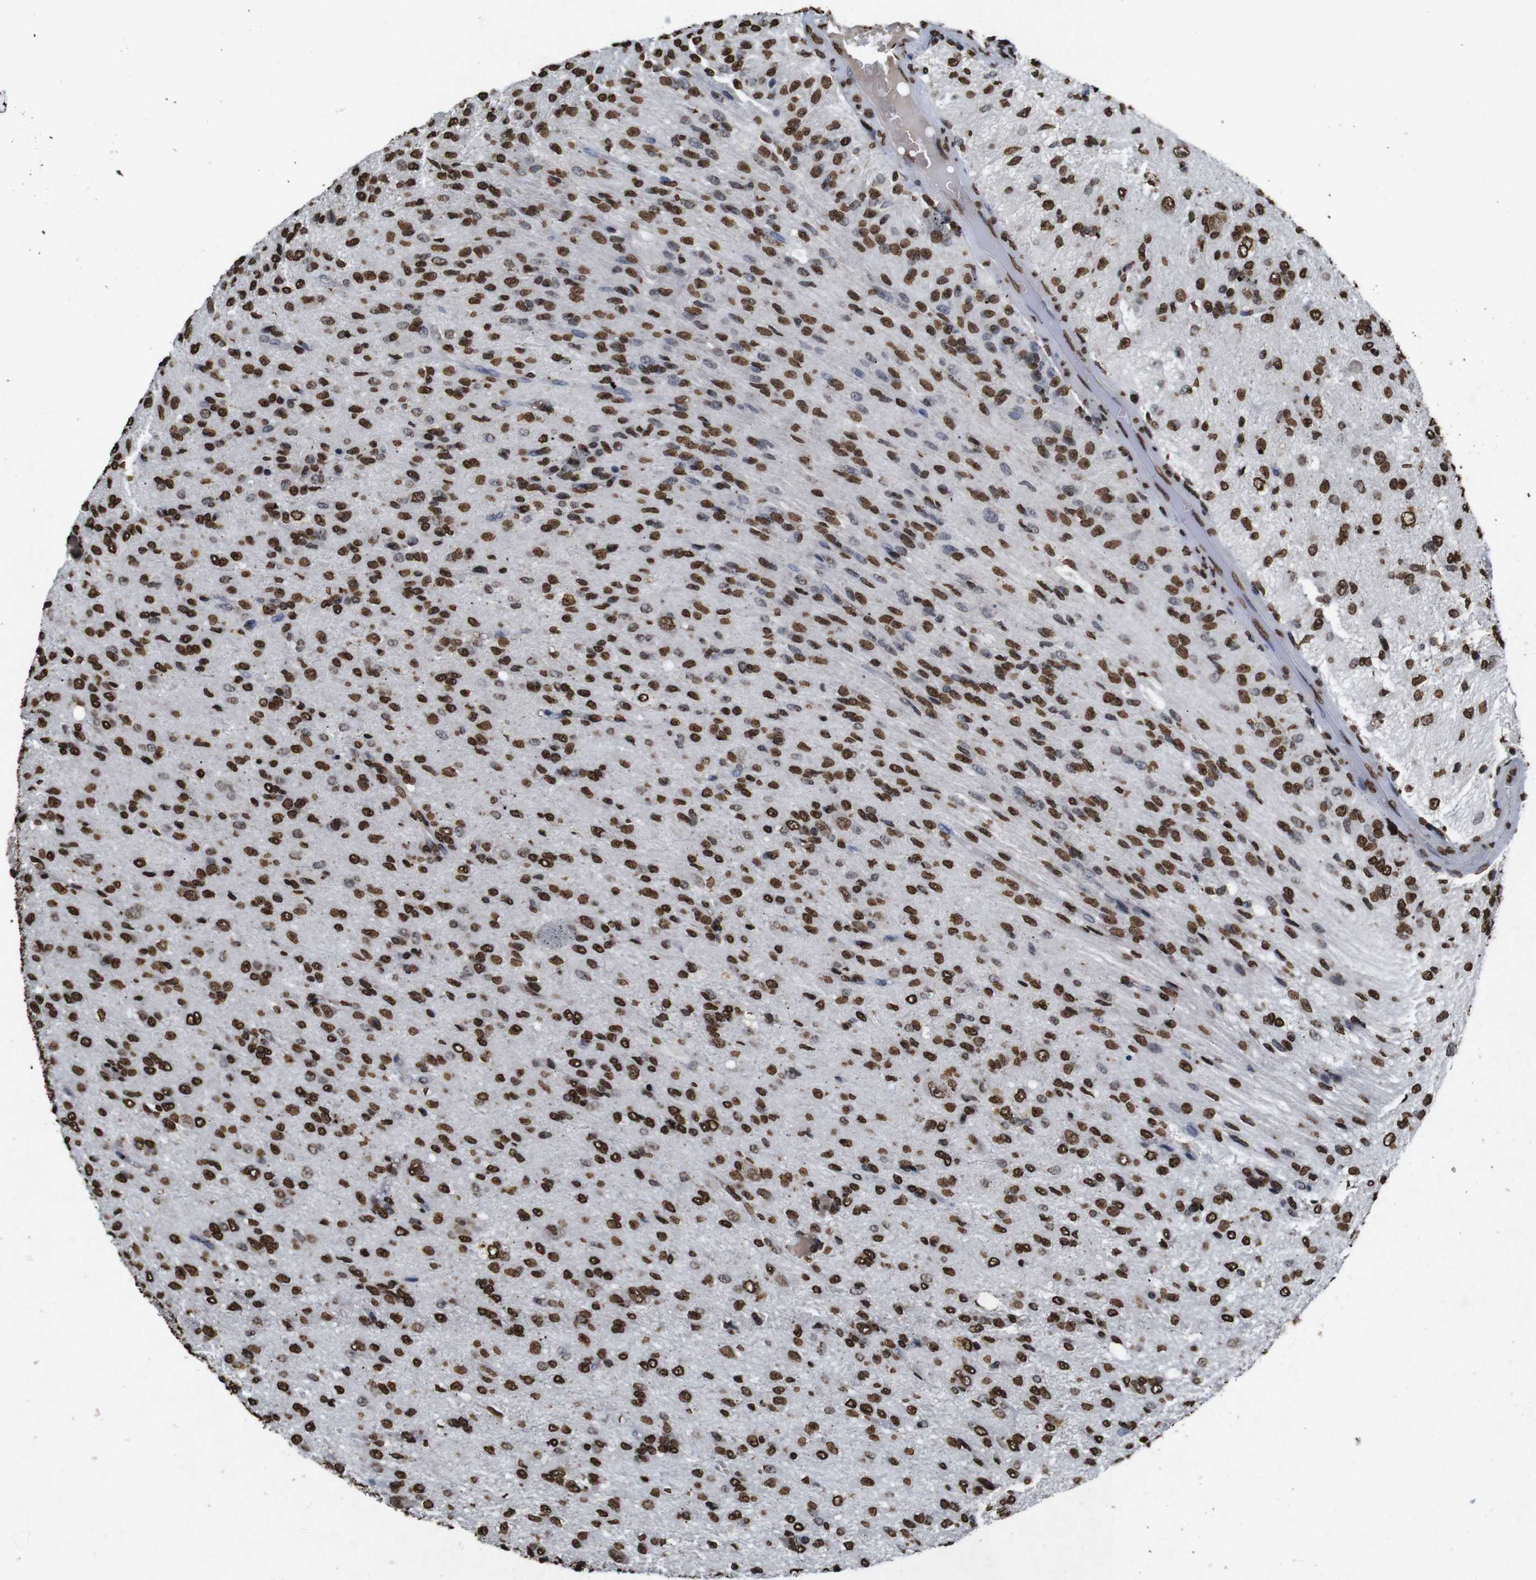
{"staining": {"intensity": "strong", "quantity": ">75%", "location": "nuclear"}, "tissue": "glioma", "cell_type": "Tumor cells", "image_type": "cancer", "snomed": [{"axis": "morphology", "description": "Glioma, malignant, High grade"}, {"axis": "topography", "description": "Brain"}], "caption": "Protein expression analysis of malignant glioma (high-grade) shows strong nuclear expression in approximately >75% of tumor cells.", "gene": "MDM2", "patient": {"sex": "female", "age": 59}}